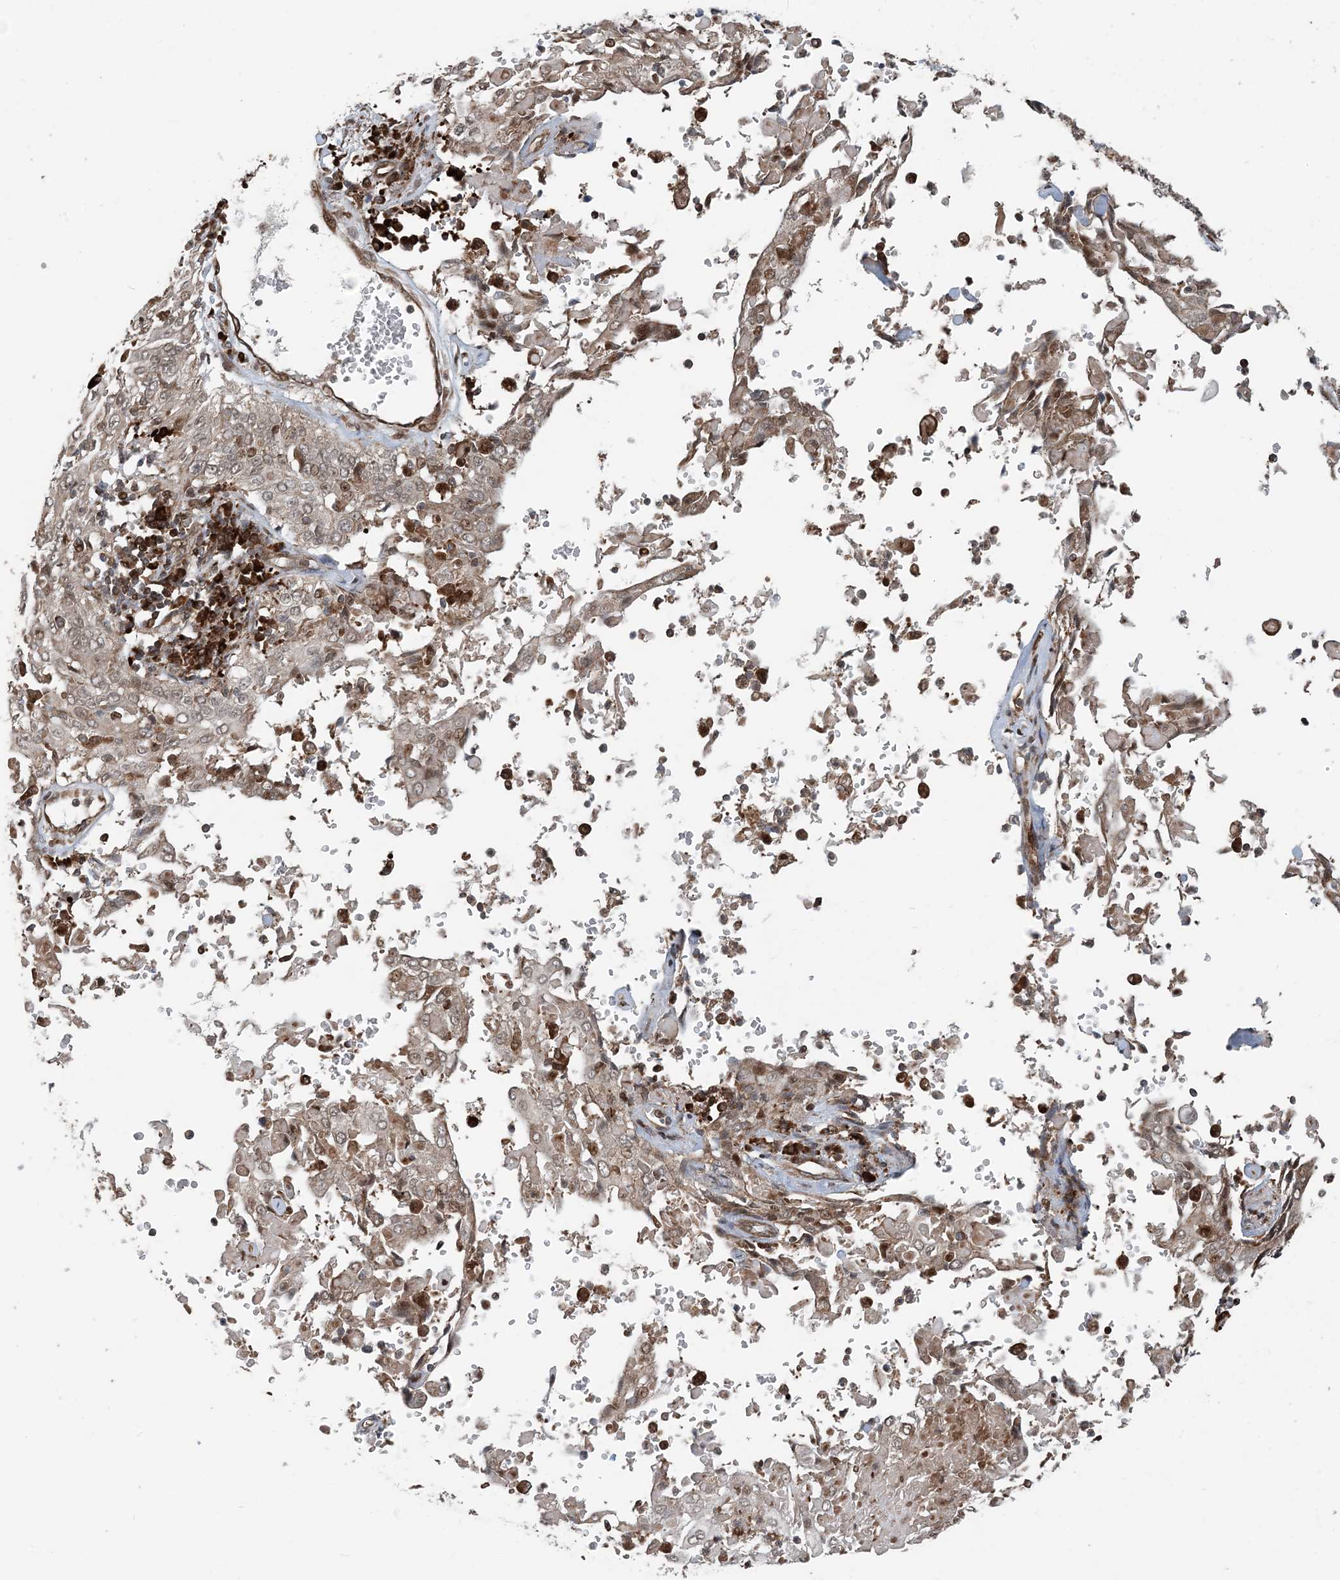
{"staining": {"intensity": "weak", "quantity": "<25%", "location": "nuclear"}, "tissue": "cervical cancer", "cell_type": "Tumor cells", "image_type": "cancer", "snomed": [{"axis": "morphology", "description": "Squamous cell carcinoma, NOS"}, {"axis": "topography", "description": "Cervix"}], "caption": "Tumor cells show no significant positivity in cervical cancer. Brightfield microscopy of immunohistochemistry (IHC) stained with DAB (brown) and hematoxylin (blue), captured at high magnification.", "gene": "EDEM2", "patient": {"sex": "female", "age": 39}}